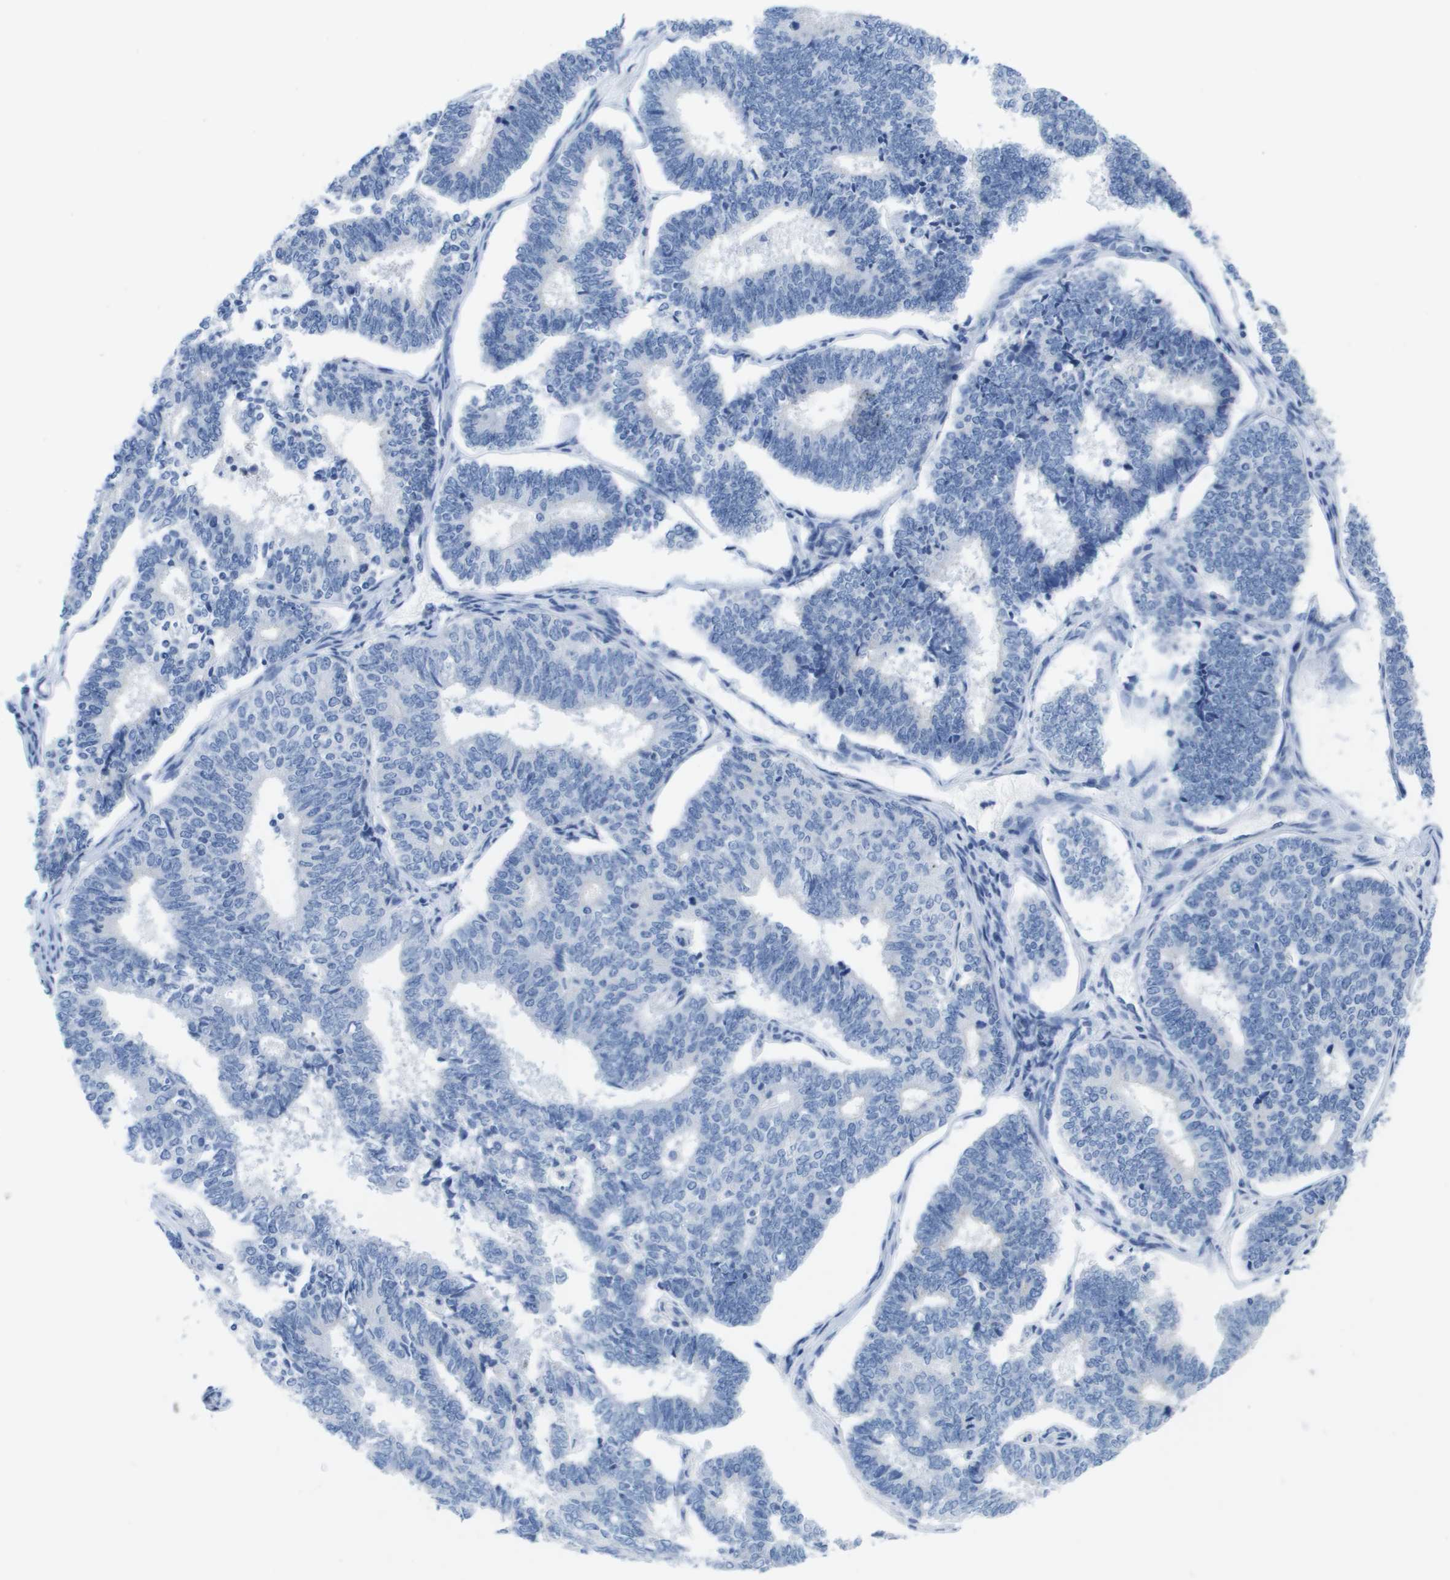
{"staining": {"intensity": "negative", "quantity": "none", "location": "none"}, "tissue": "endometrial cancer", "cell_type": "Tumor cells", "image_type": "cancer", "snomed": [{"axis": "morphology", "description": "Adenocarcinoma, NOS"}, {"axis": "topography", "description": "Endometrium"}], "caption": "Photomicrograph shows no protein staining in tumor cells of endometrial adenocarcinoma tissue.", "gene": "APOA1", "patient": {"sex": "female", "age": 70}}